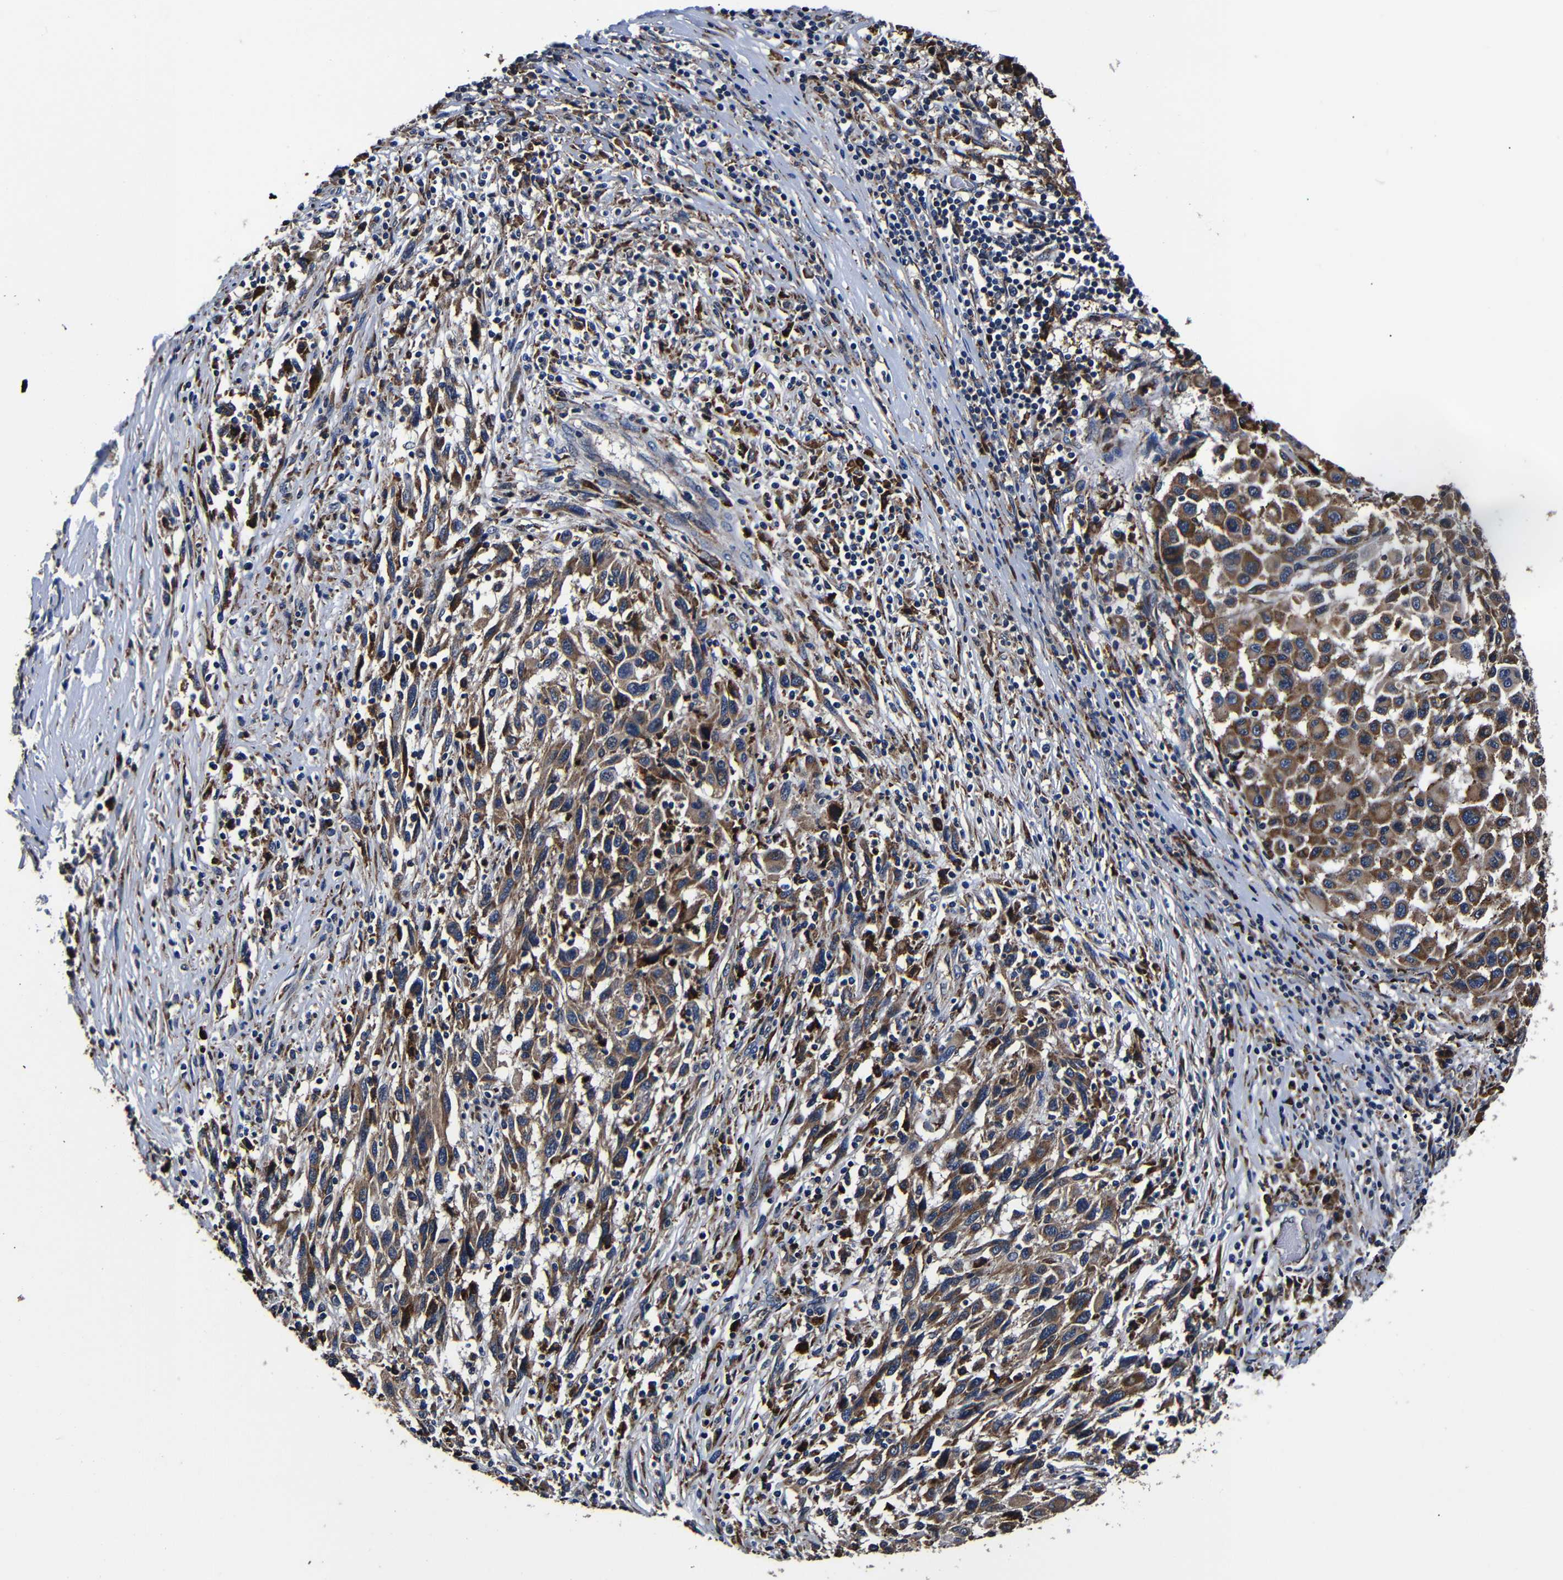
{"staining": {"intensity": "moderate", "quantity": ">75%", "location": "cytoplasmic/membranous"}, "tissue": "melanoma", "cell_type": "Tumor cells", "image_type": "cancer", "snomed": [{"axis": "morphology", "description": "Malignant melanoma, Metastatic site"}, {"axis": "topography", "description": "Lymph node"}], "caption": "Immunohistochemical staining of malignant melanoma (metastatic site) exhibits medium levels of moderate cytoplasmic/membranous staining in about >75% of tumor cells.", "gene": "SCN9A", "patient": {"sex": "male", "age": 61}}